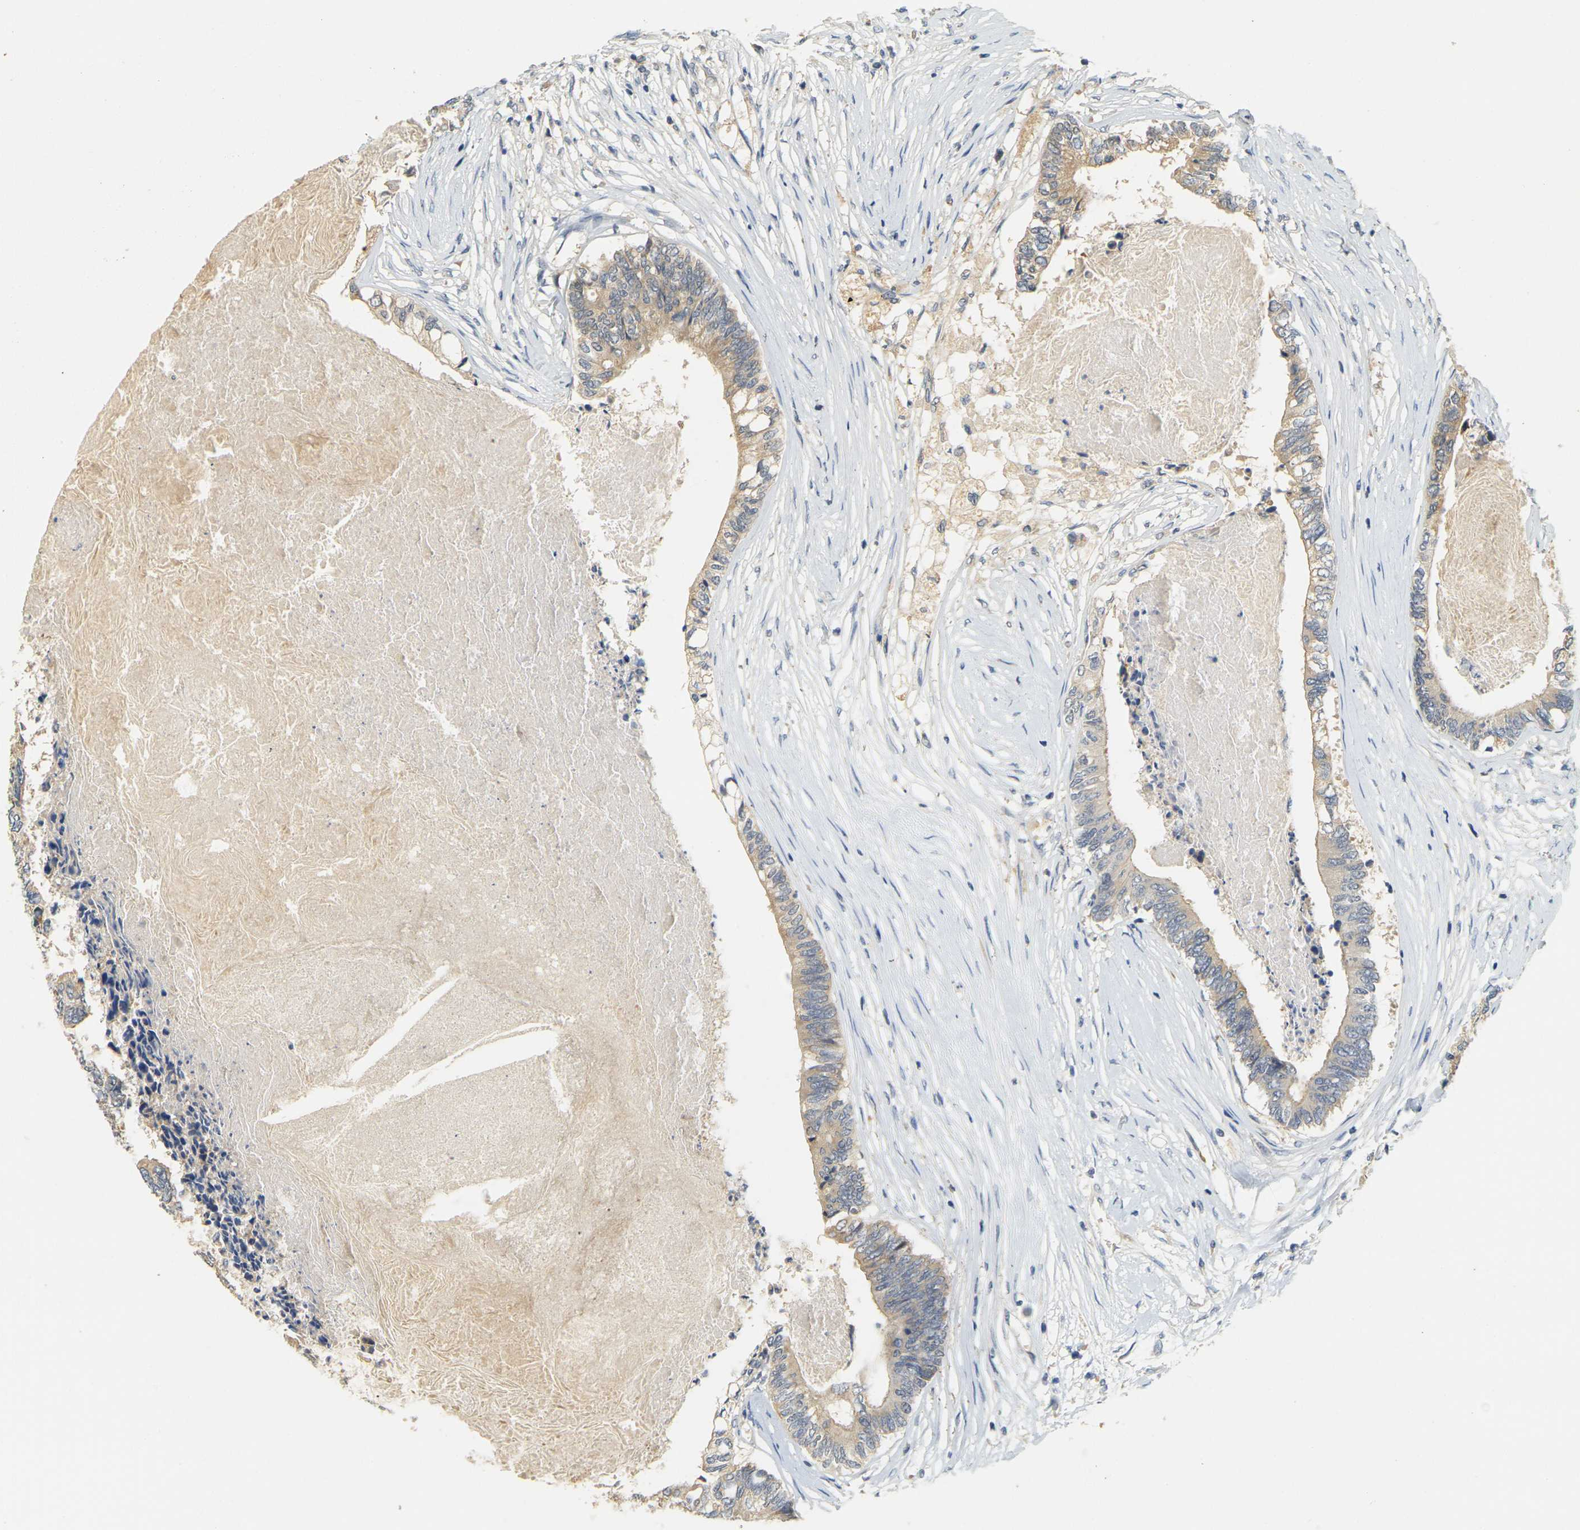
{"staining": {"intensity": "weak", "quantity": "25%-75%", "location": "cytoplasmic/membranous"}, "tissue": "colorectal cancer", "cell_type": "Tumor cells", "image_type": "cancer", "snomed": [{"axis": "morphology", "description": "Adenocarcinoma, NOS"}, {"axis": "topography", "description": "Rectum"}], "caption": "A high-resolution histopathology image shows immunohistochemistry (IHC) staining of adenocarcinoma (colorectal), which displays weak cytoplasmic/membranous positivity in about 25%-75% of tumor cells.", "gene": "GDAP1", "patient": {"sex": "male", "age": 63}}